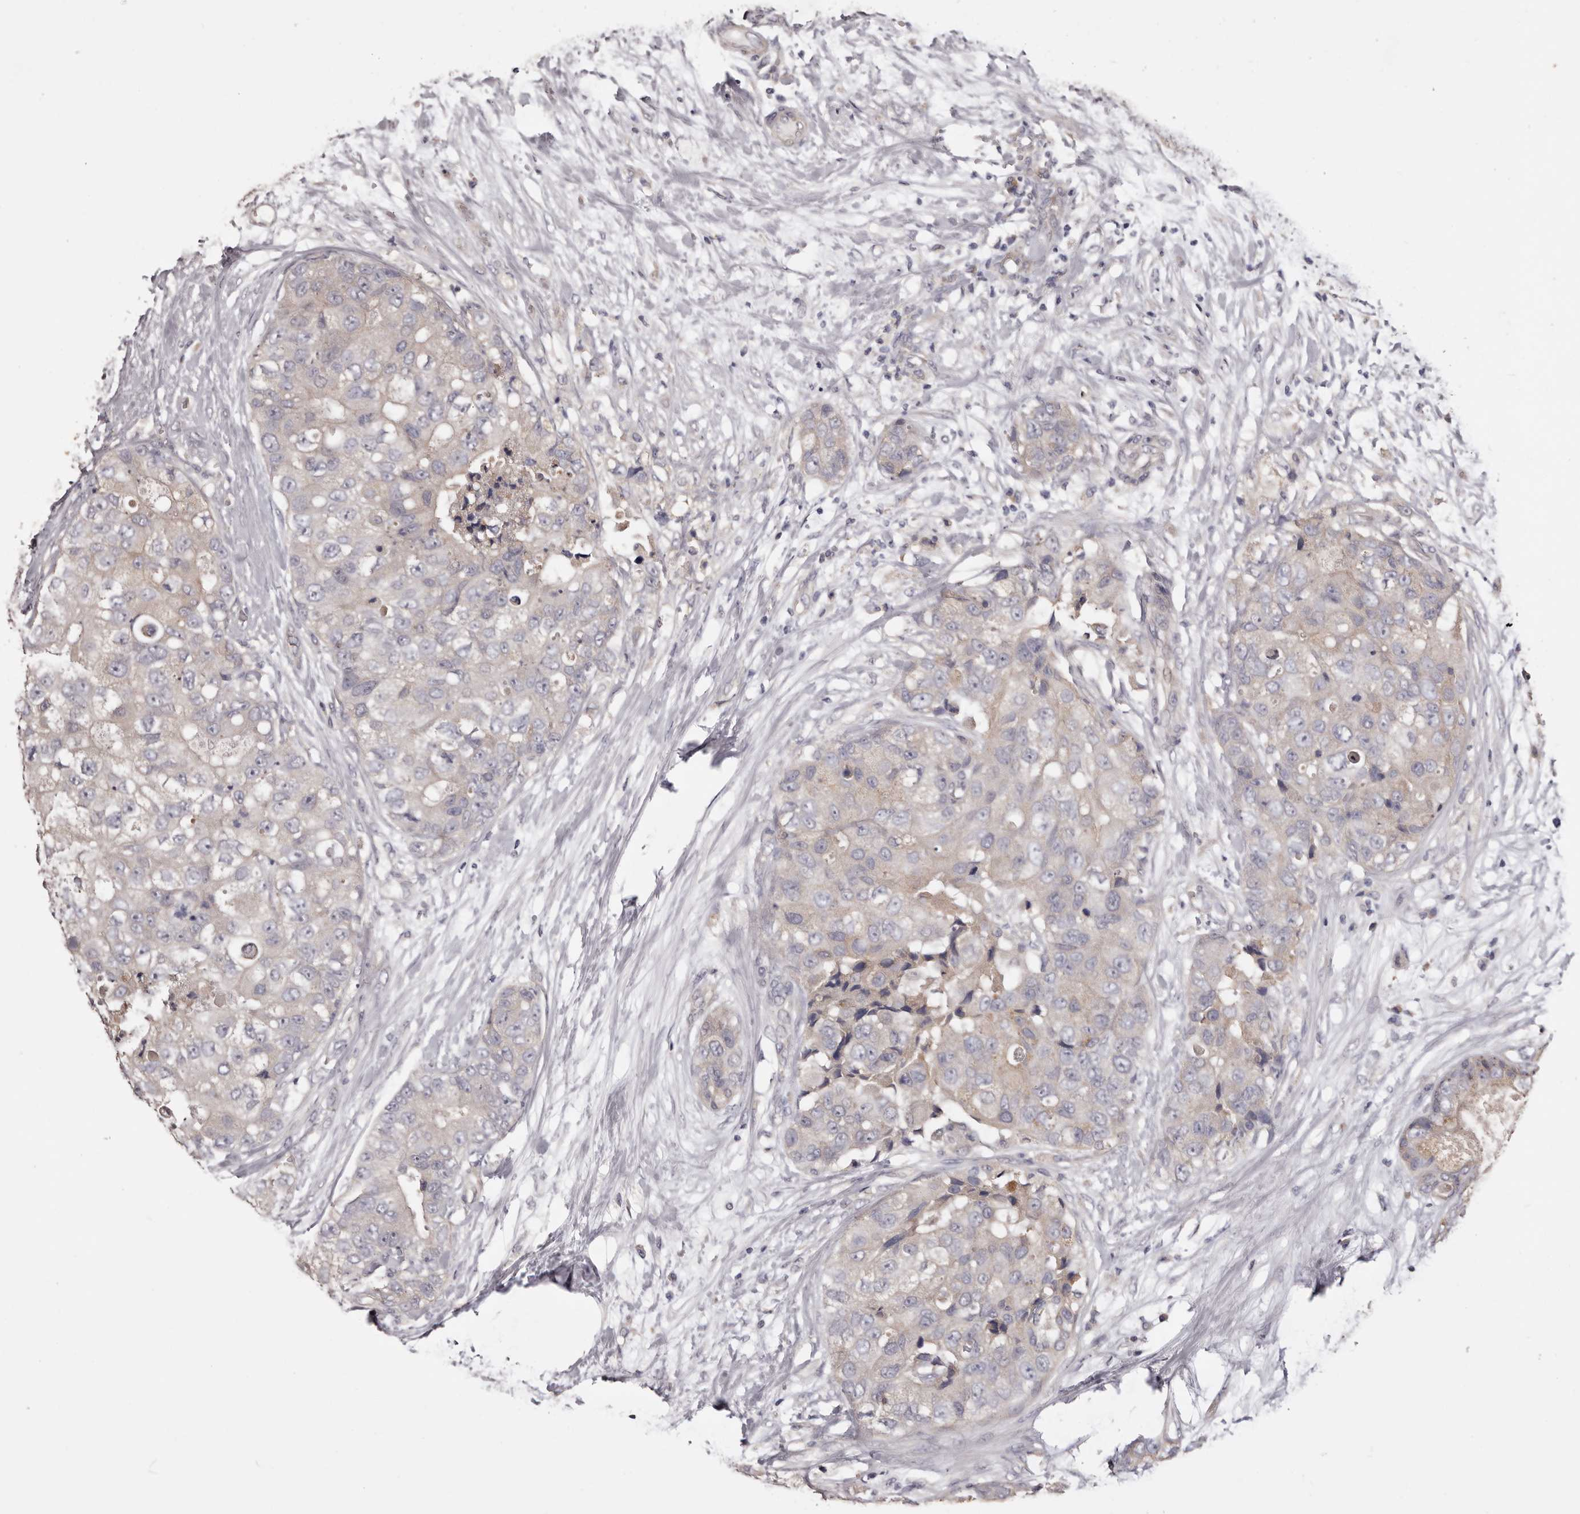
{"staining": {"intensity": "negative", "quantity": "none", "location": "none"}, "tissue": "breast cancer", "cell_type": "Tumor cells", "image_type": "cancer", "snomed": [{"axis": "morphology", "description": "Duct carcinoma"}, {"axis": "topography", "description": "Breast"}], "caption": "Breast intraductal carcinoma was stained to show a protein in brown. There is no significant positivity in tumor cells.", "gene": "ETNK1", "patient": {"sex": "female", "age": 62}}